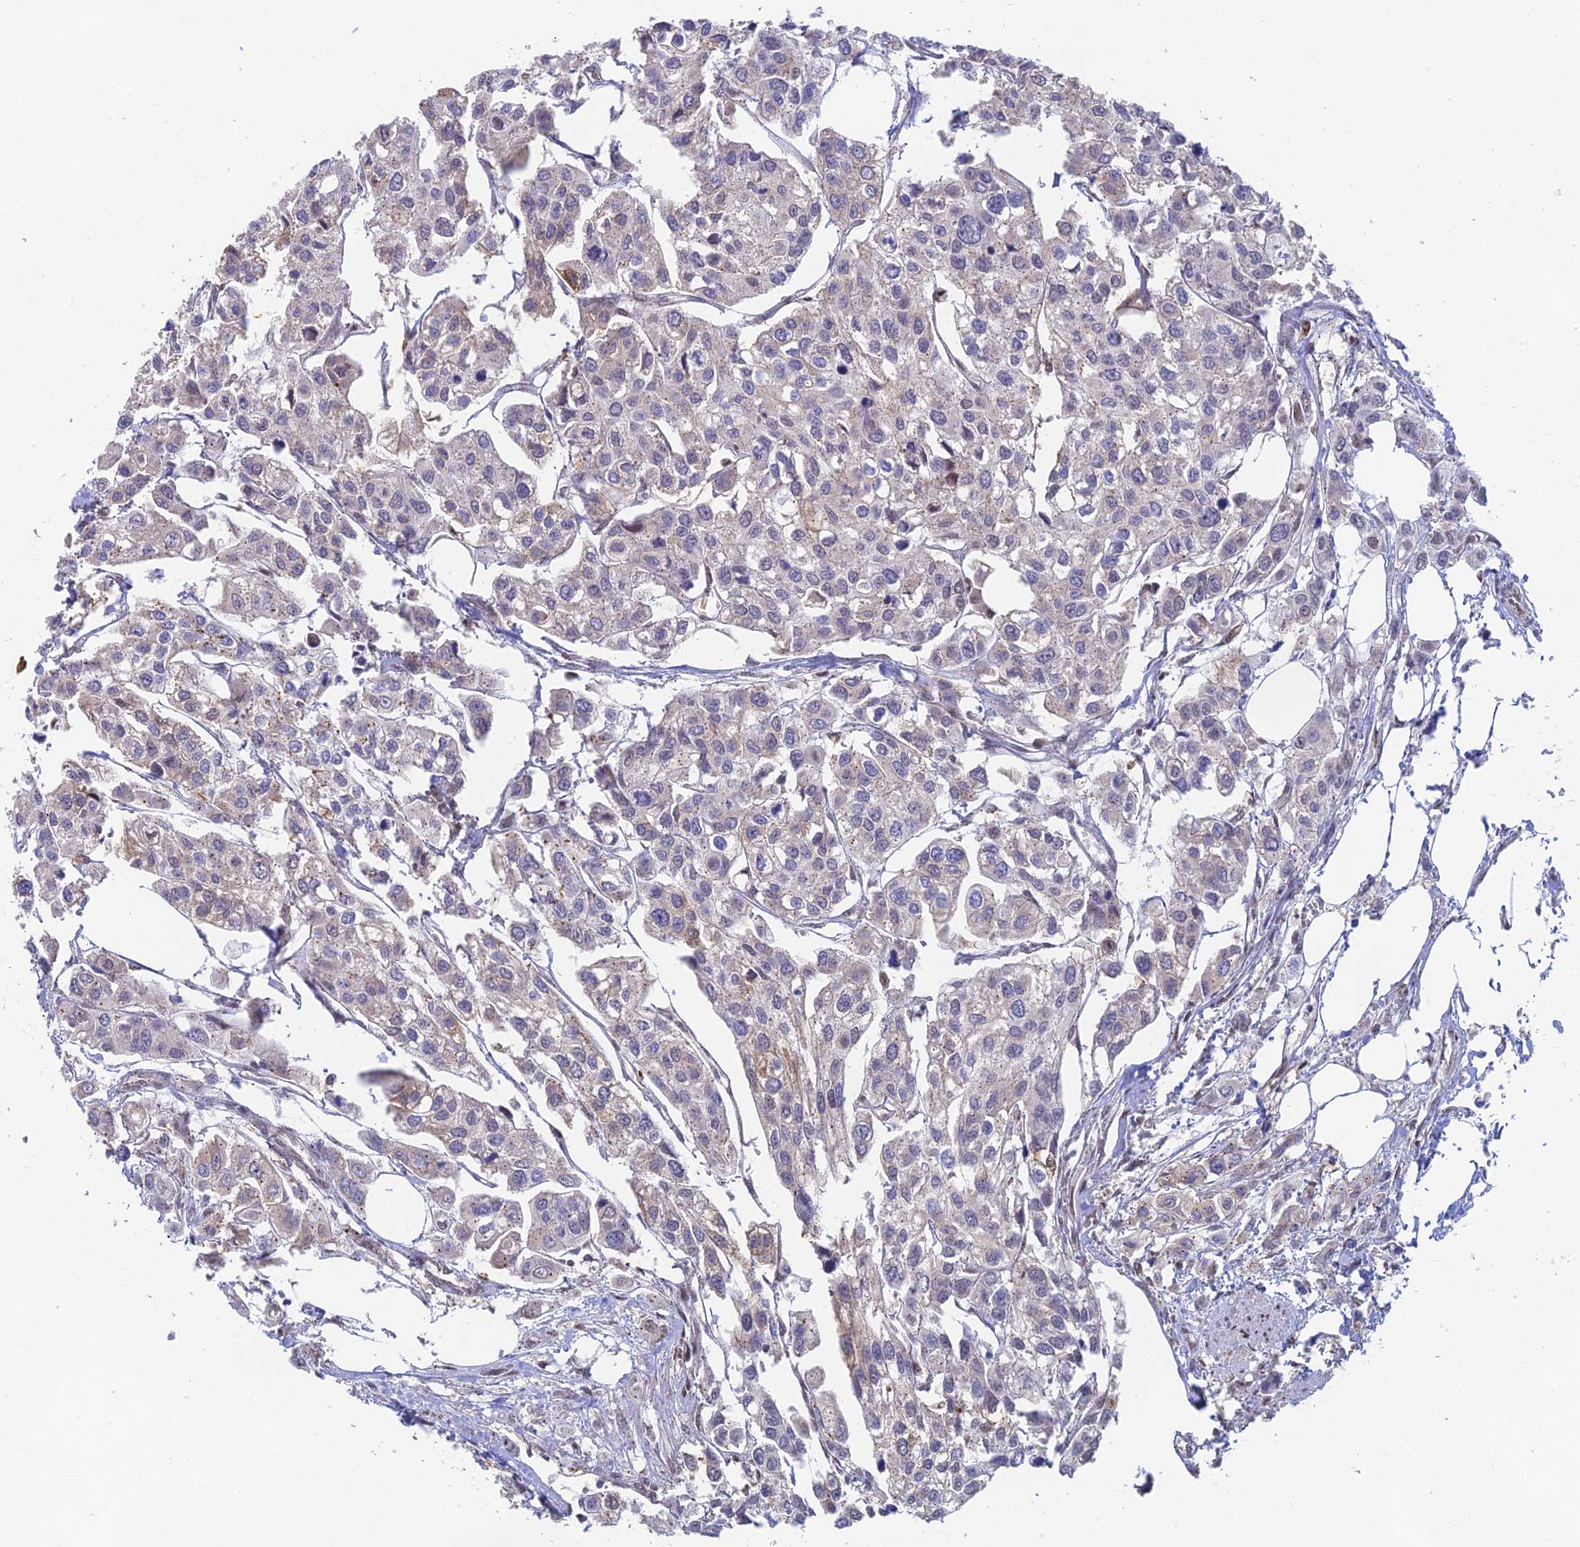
{"staining": {"intensity": "moderate", "quantity": "<25%", "location": "cytoplasmic/membranous"}, "tissue": "urothelial cancer", "cell_type": "Tumor cells", "image_type": "cancer", "snomed": [{"axis": "morphology", "description": "Urothelial carcinoma, High grade"}, {"axis": "topography", "description": "Urinary bladder"}], "caption": "Tumor cells show low levels of moderate cytoplasmic/membranous positivity in approximately <25% of cells in urothelial cancer. (Stains: DAB in brown, nuclei in blue, Microscopy: brightfield microscopy at high magnification).", "gene": "MRPL17", "patient": {"sex": "male", "age": 67}}